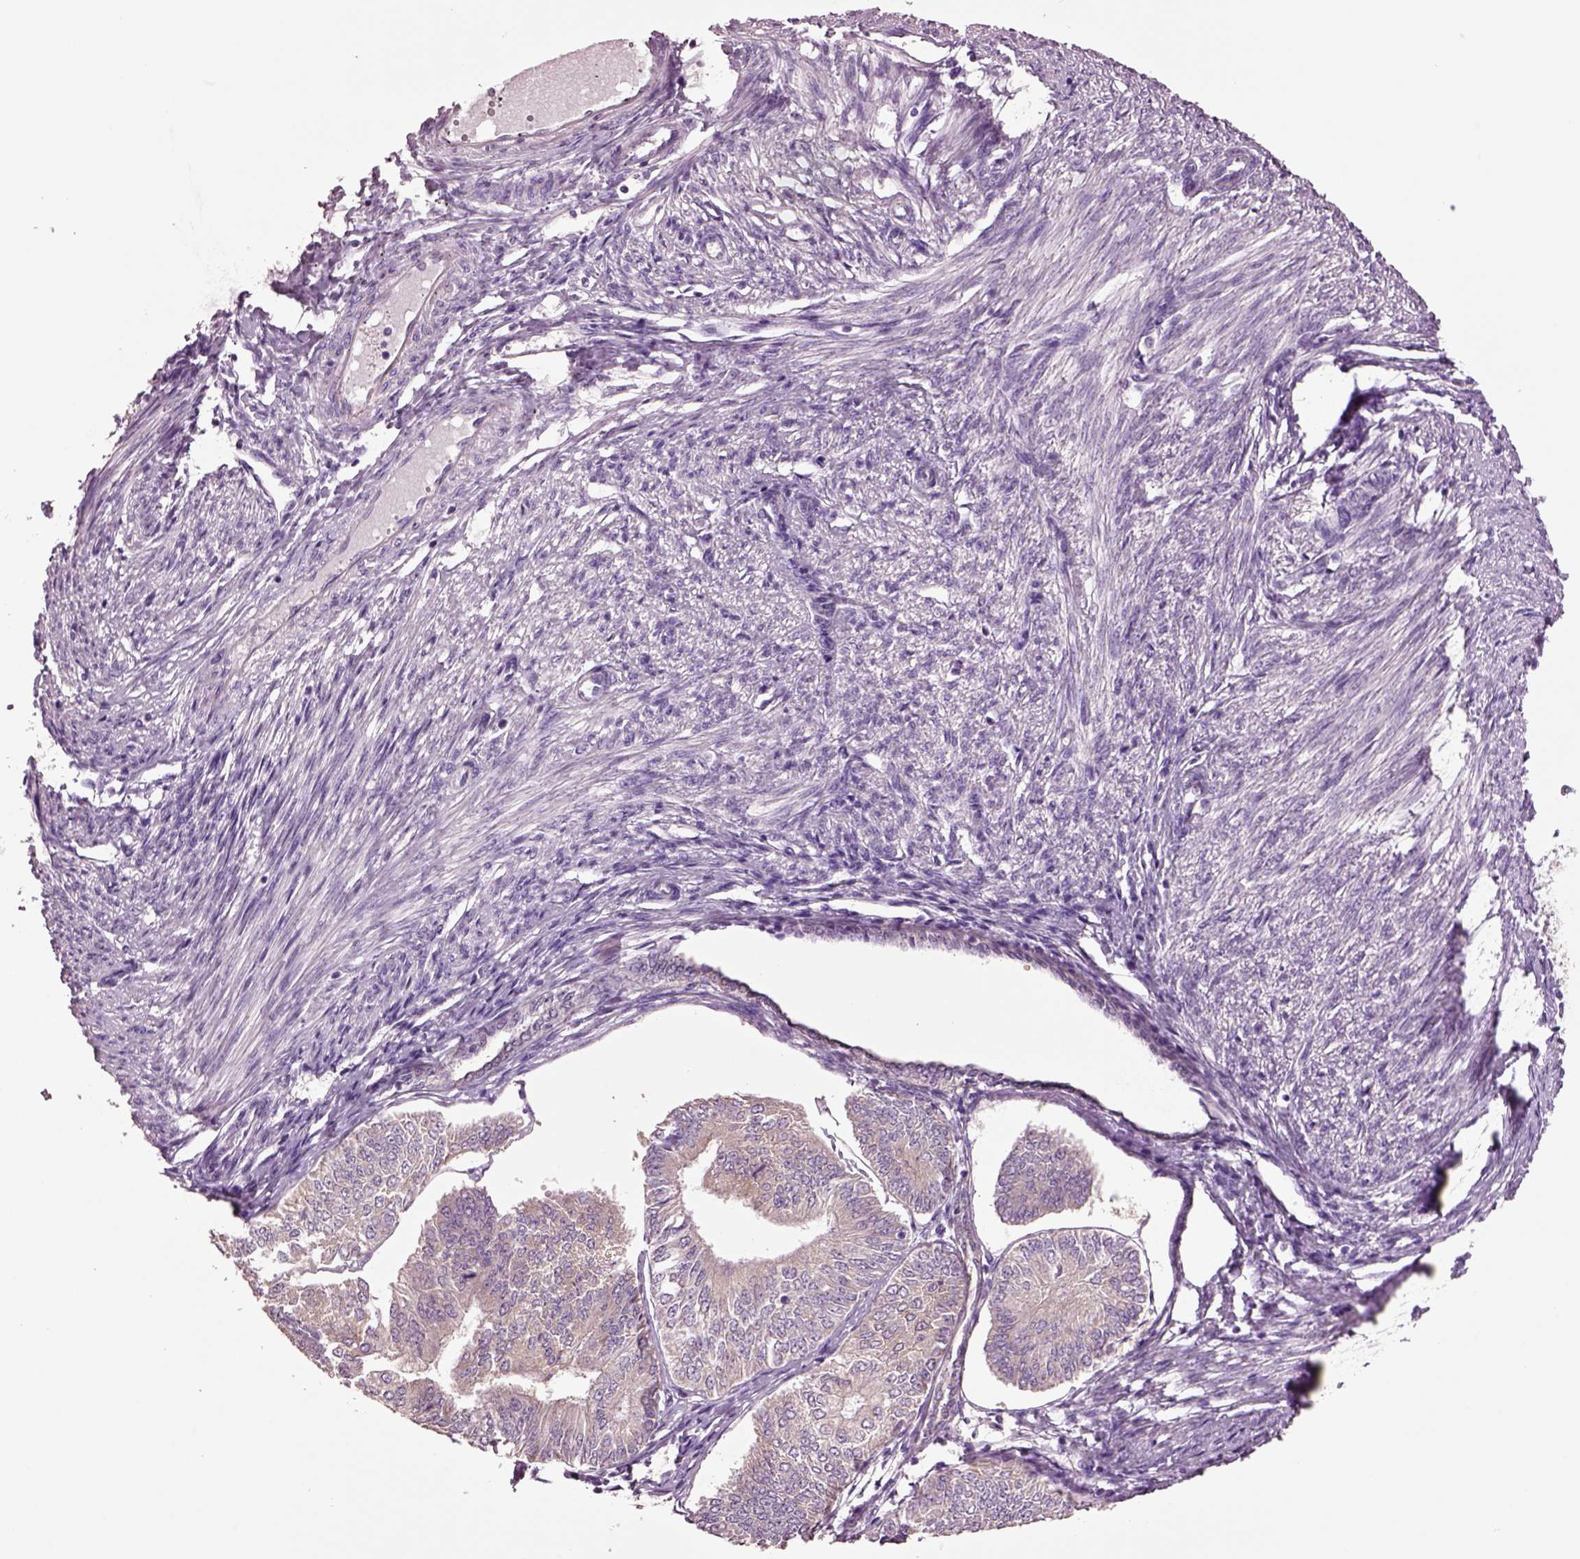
{"staining": {"intensity": "weak", "quantity": ">75%", "location": "cytoplasmic/membranous"}, "tissue": "endometrial cancer", "cell_type": "Tumor cells", "image_type": "cancer", "snomed": [{"axis": "morphology", "description": "Adenocarcinoma, NOS"}, {"axis": "topography", "description": "Endometrium"}], "caption": "Adenocarcinoma (endometrial) stained with DAB immunohistochemistry exhibits low levels of weak cytoplasmic/membranous staining in approximately >75% of tumor cells.", "gene": "CLPSL1", "patient": {"sex": "female", "age": 58}}